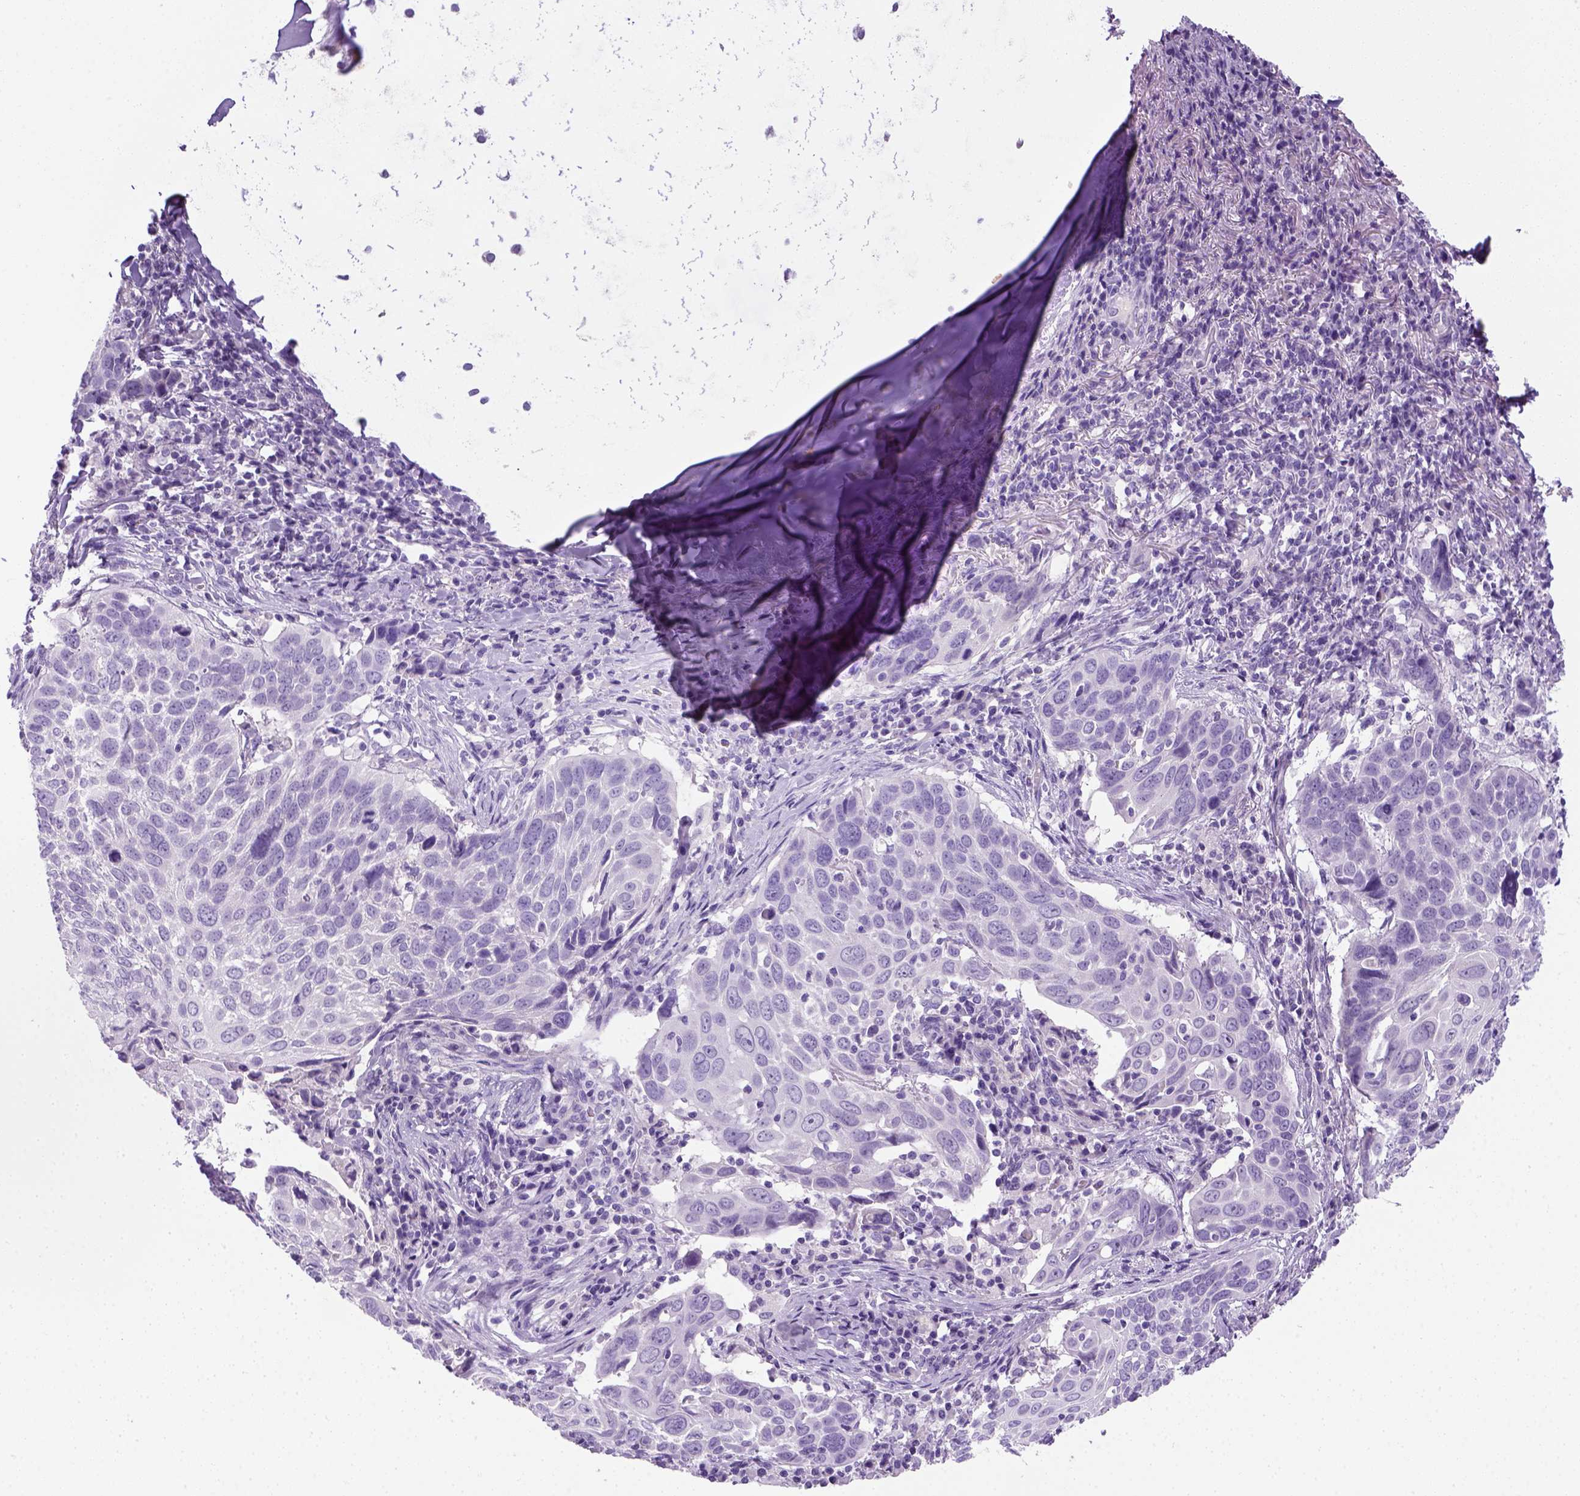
{"staining": {"intensity": "negative", "quantity": "none", "location": "none"}, "tissue": "lung cancer", "cell_type": "Tumor cells", "image_type": "cancer", "snomed": [{"axis": "morphology", "description": "Squamous cell carcinoma, NOS"}, {"axis": "topography", "description": "Lung"}], "caption": "Immunohistochemistry (IHC) histopathology image of neoplastic tissue: lung cancer (squamous cell carcinoma) stained with DAB (3,3'-diaminobenzidine) shows no significant protein staining in tumor cells.", "gene": "KRT71", "patient": {"sex": "male", "age": 57}}